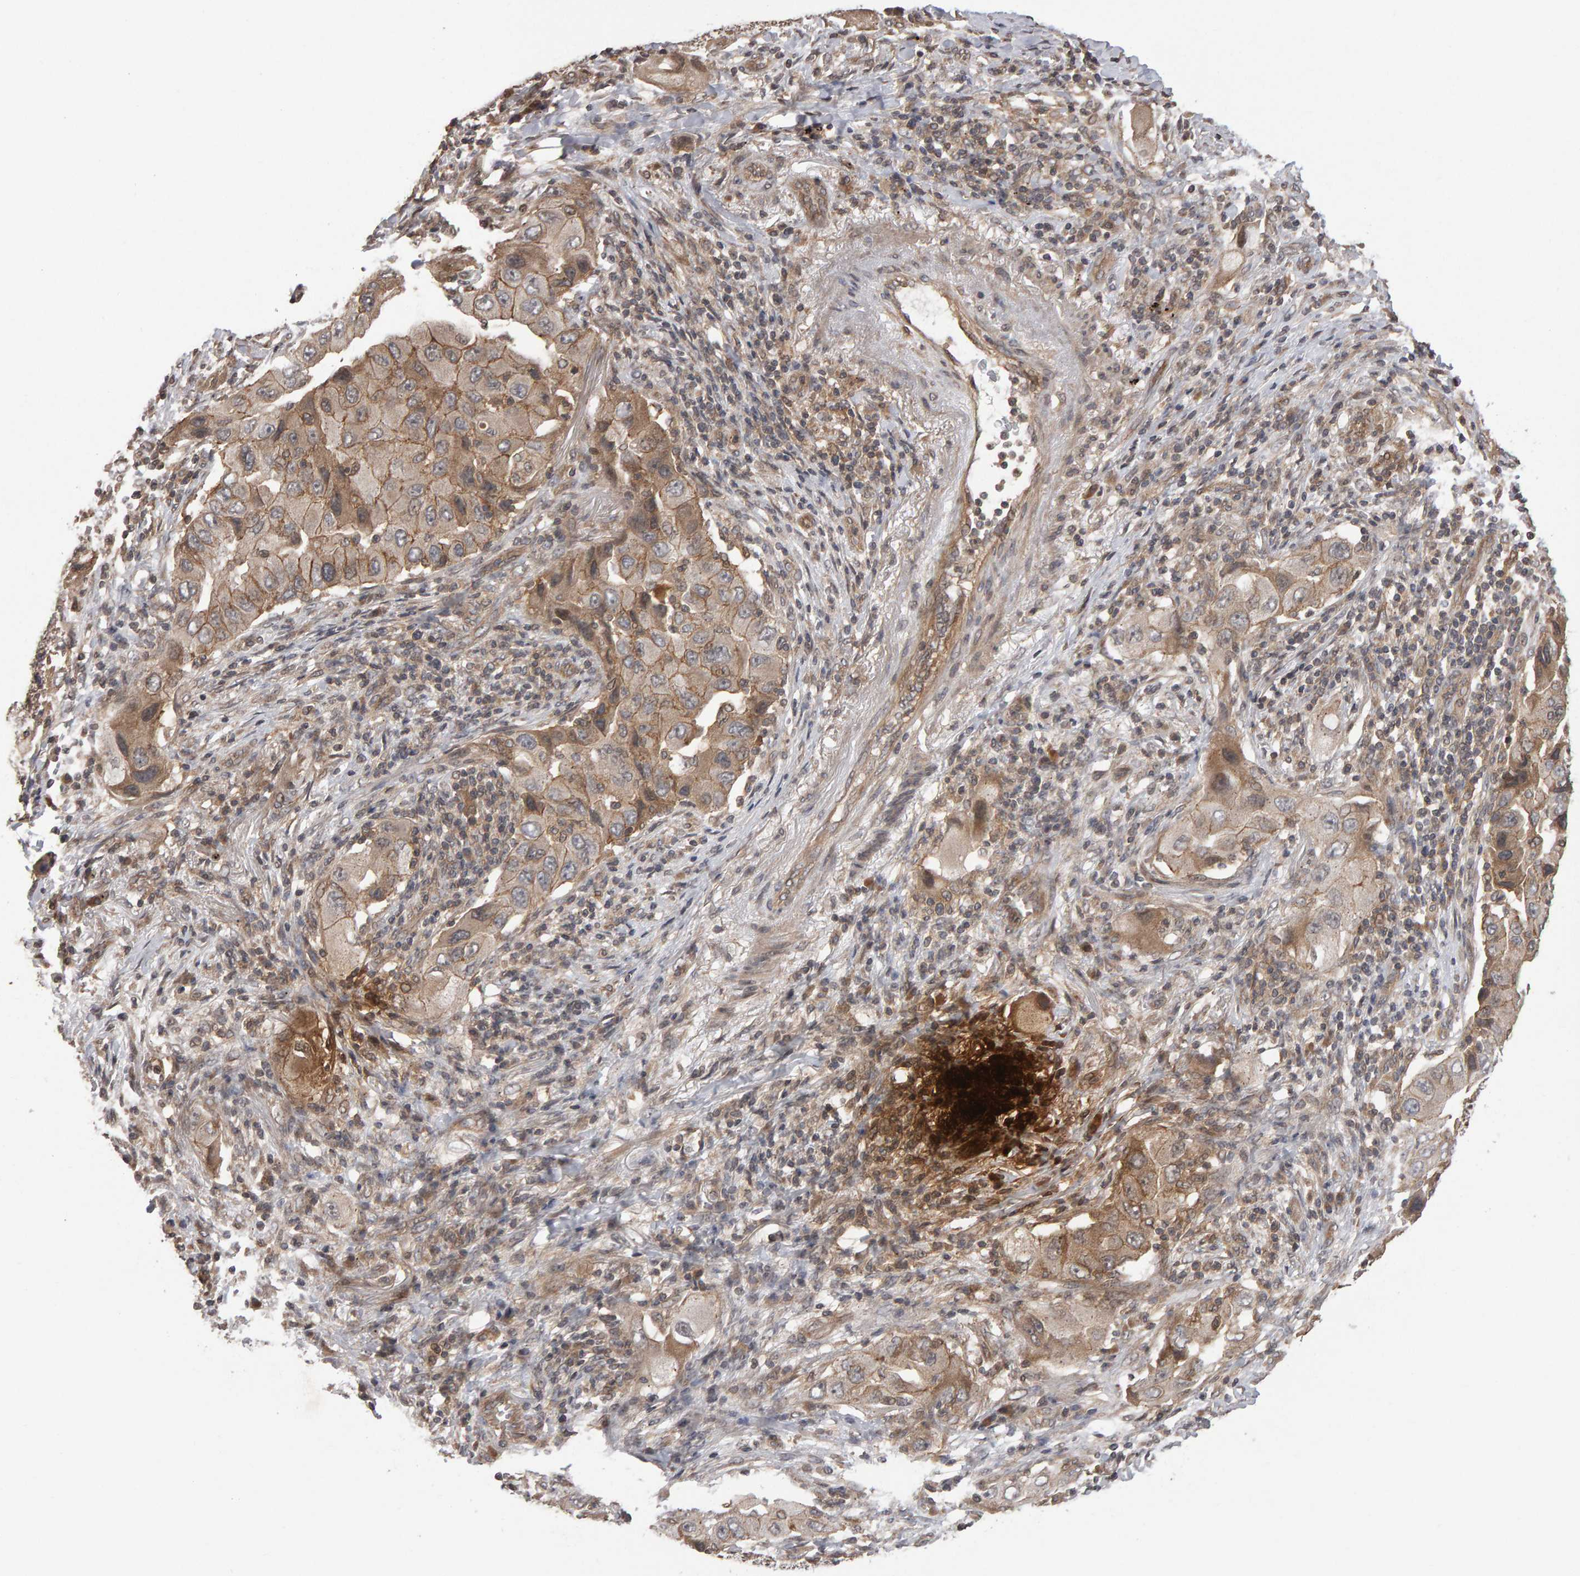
{"staining": {"intensity": "moderate", "quantity": ">75%", "location": "cytoplasmic/membranous"}, "tissue": "lung cancer", "cell_type": "Tumor cells", "image_type": "cancer", "snomed": [{"axis": "morphology", "description": "Adenocarcinoma, NOS"}, {"axis": "topography", "description": "Lung"}], "caption": "Immunohistochemical staining of lung cancer (adenocarcinoma) reveals moderate cytoplasmic/membranous protein positivity in about >75% of tumor cells.", "gene": "SCRIB", "patient": {"sex": "female", "age": 65}}